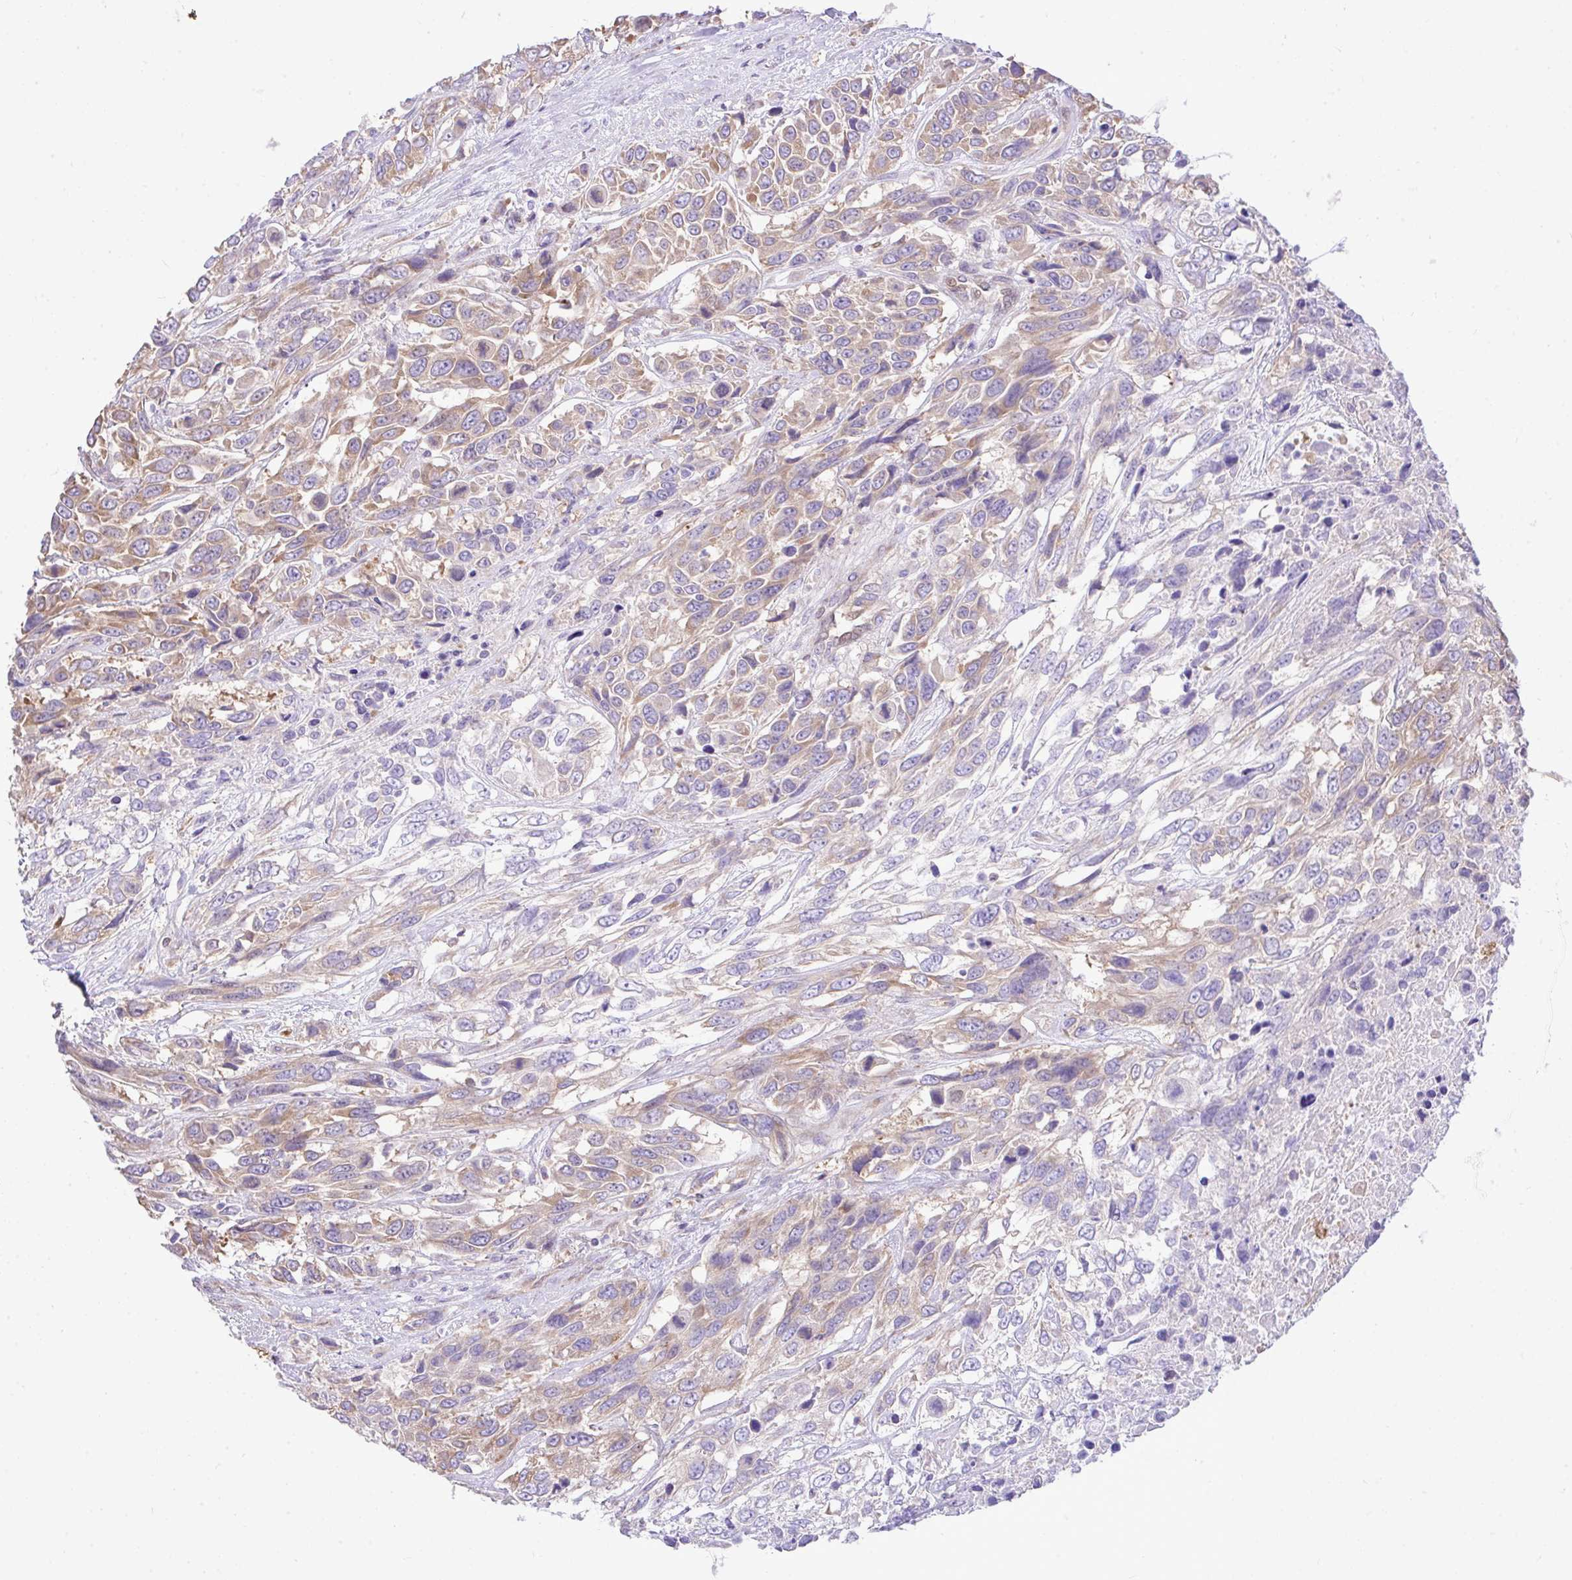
{"staining": {"intensity": "moderate", "quantity": "<25%", "location": "cytoplasmic/membranous"}, "tissue": "urothelial cancer", "cell_type": "Tumor cells", "image_type": "cancer", "snomed": [{"axis": "morphology", "description": "Urothelial carcinoma, High grade"}, {"axis": "topography", "description": "Urinary bladder"}], "caption": "Human high-grade urothelial carcinoma stained for a protein (brown) exhibits moderate cytoplasmic/membranous positive positivity in about <25% of tumor cells.", "gene": "EEF1A2", "patient": {"sex": "female", "age": 70}}